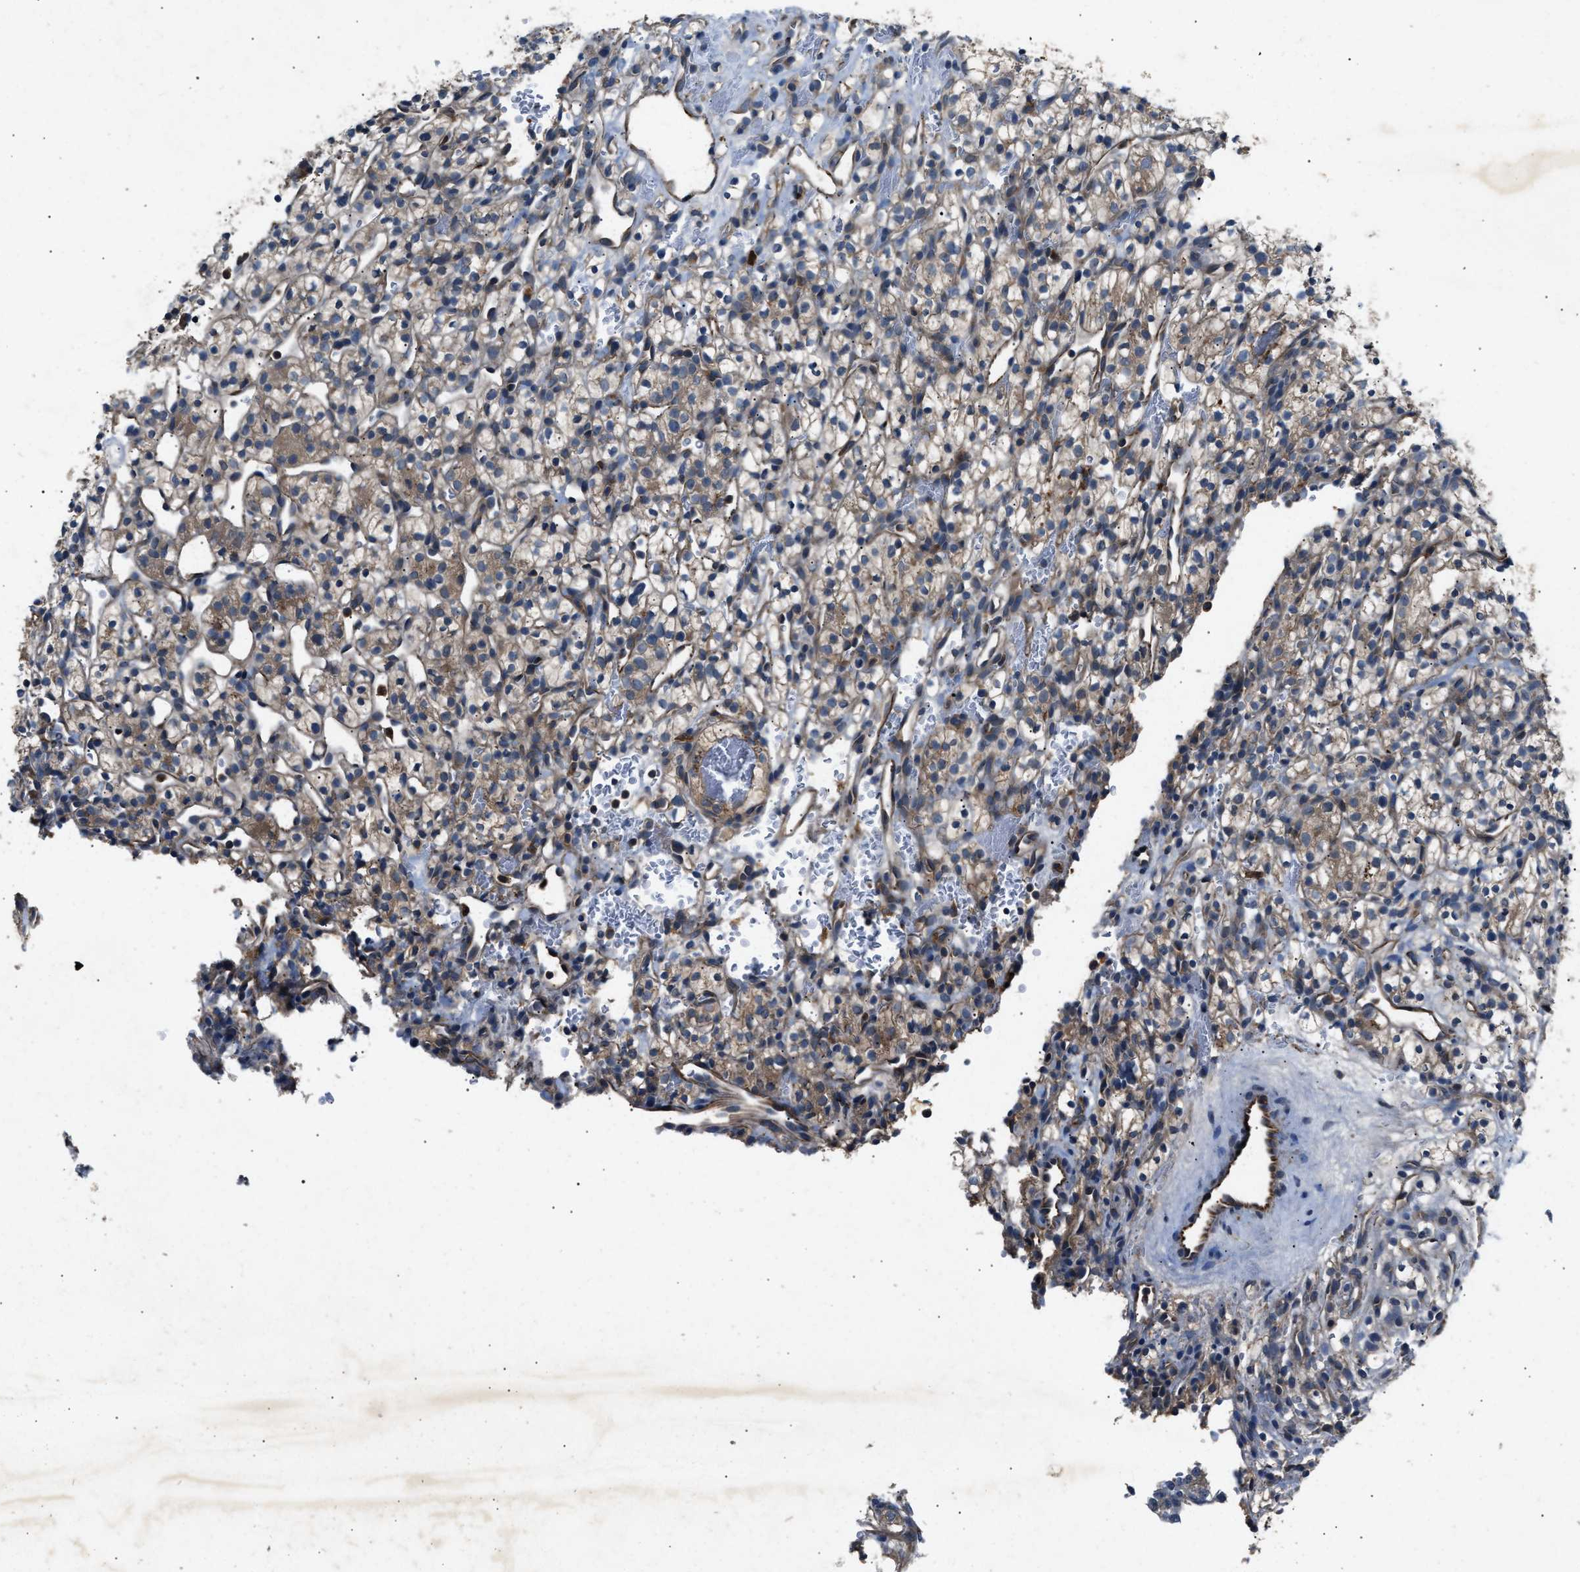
{"staining": {"intensity": "weak", "quantity": ">75%", "location": "cytoplasmic/membranous"}, "tissue": "renal cancer", "cell_type": "Tumor cells", "image_type": "cancer", "snomed": [{"axis": "morphology", "description": "Adenocarcinoma, NOS"}, {"axis": "topography", "description": "Kidney"}], "caption": "DAB (3,3'-diaminobenzidine) immunohistochemical staining of human renal adenocarcinoma exhibits weak cytoplasmic/membranous protein expression in approximately >75% of tumor cells.", "gene": "PPID", "patient": {"sex": "female", "age": 57}}